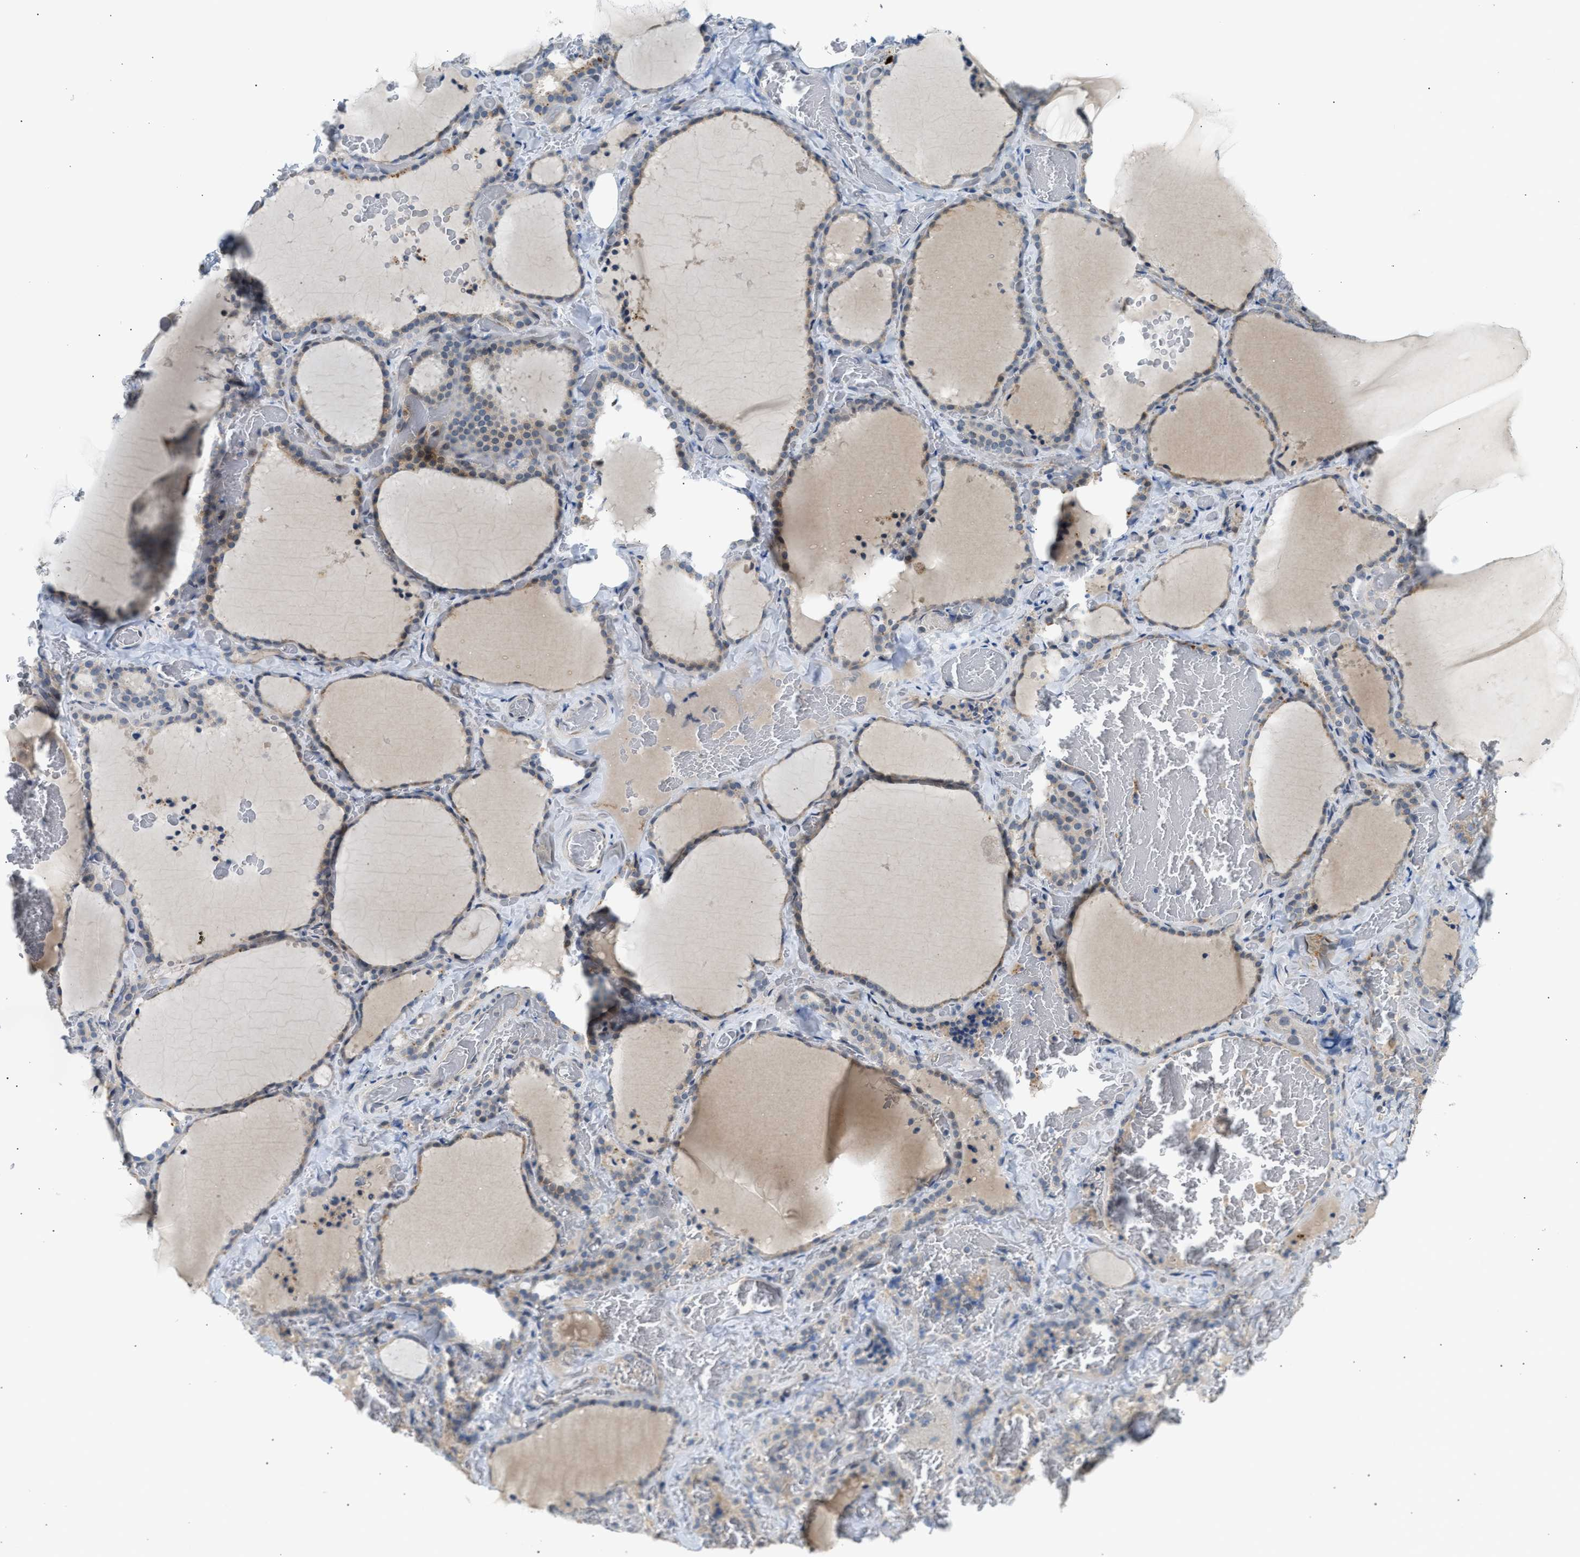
{"staining": {"intensity": "weak", "quantity": "25%-75%", "location": "cytoplasmic/membranous"}, "tissue": "thyroid gland", "cell_type": "Glandular cells", "image_type": "normal", "snomed": [{"axis": "morphology", "description": "Normal tissue, NOS"}, {"axis": "topography", "description": "Thyroid gland"}], "caption": "This photomicrograph reveals immunohistochemistry (IHC) staining of normal human thyroid gland, with low weak cytoplasmic/membranous expression in approximately 25%-75% of glandular cells.", "gene": "KCNC2", "patient": {"sex": "female", "age": 22}}